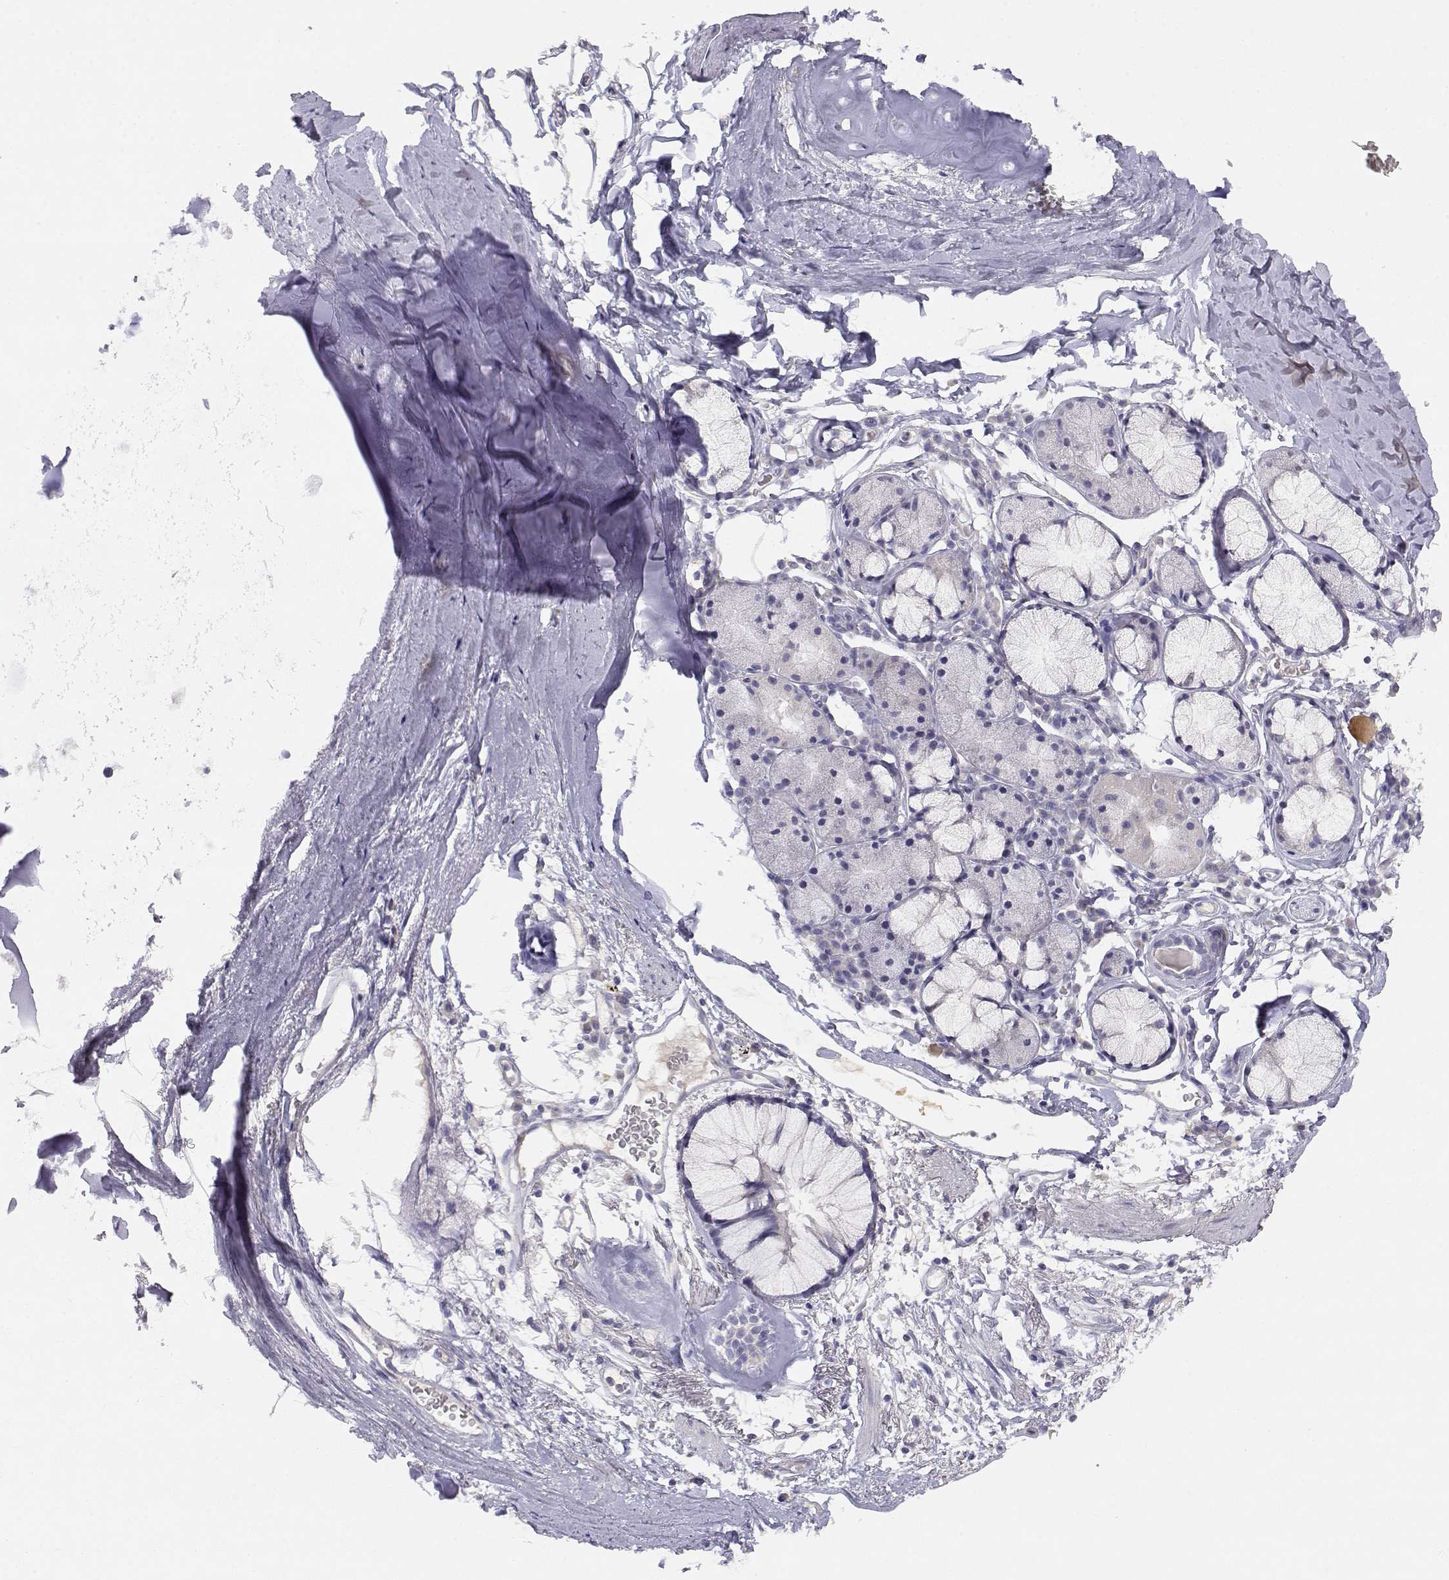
{"staining": {"intensity": "negative", "quantity": "none", "location": "none"}, "tissue": "bronchus", "cell_type": "Respiratory epithelial cells", "image_type": "normal", "snomed": [{"axis": "morphology", "description": "Normal tissue, NOS"}, {"axis": "morphology", "description": "Squamous cell carcinoma, NOS"}, {"axis": "topography", "description": "Cartilage tissue"}, {"axis": "topography", "description": "Bronchus"}], "caption": "Respiratory epithelial cells are negative for brown protein staining in normal bronchus. (DAB immunohistochemistry (IHC) with hematoxylin counter stain).", "gene": "ADA", "patient": {"sex": "male", "age": 72}}